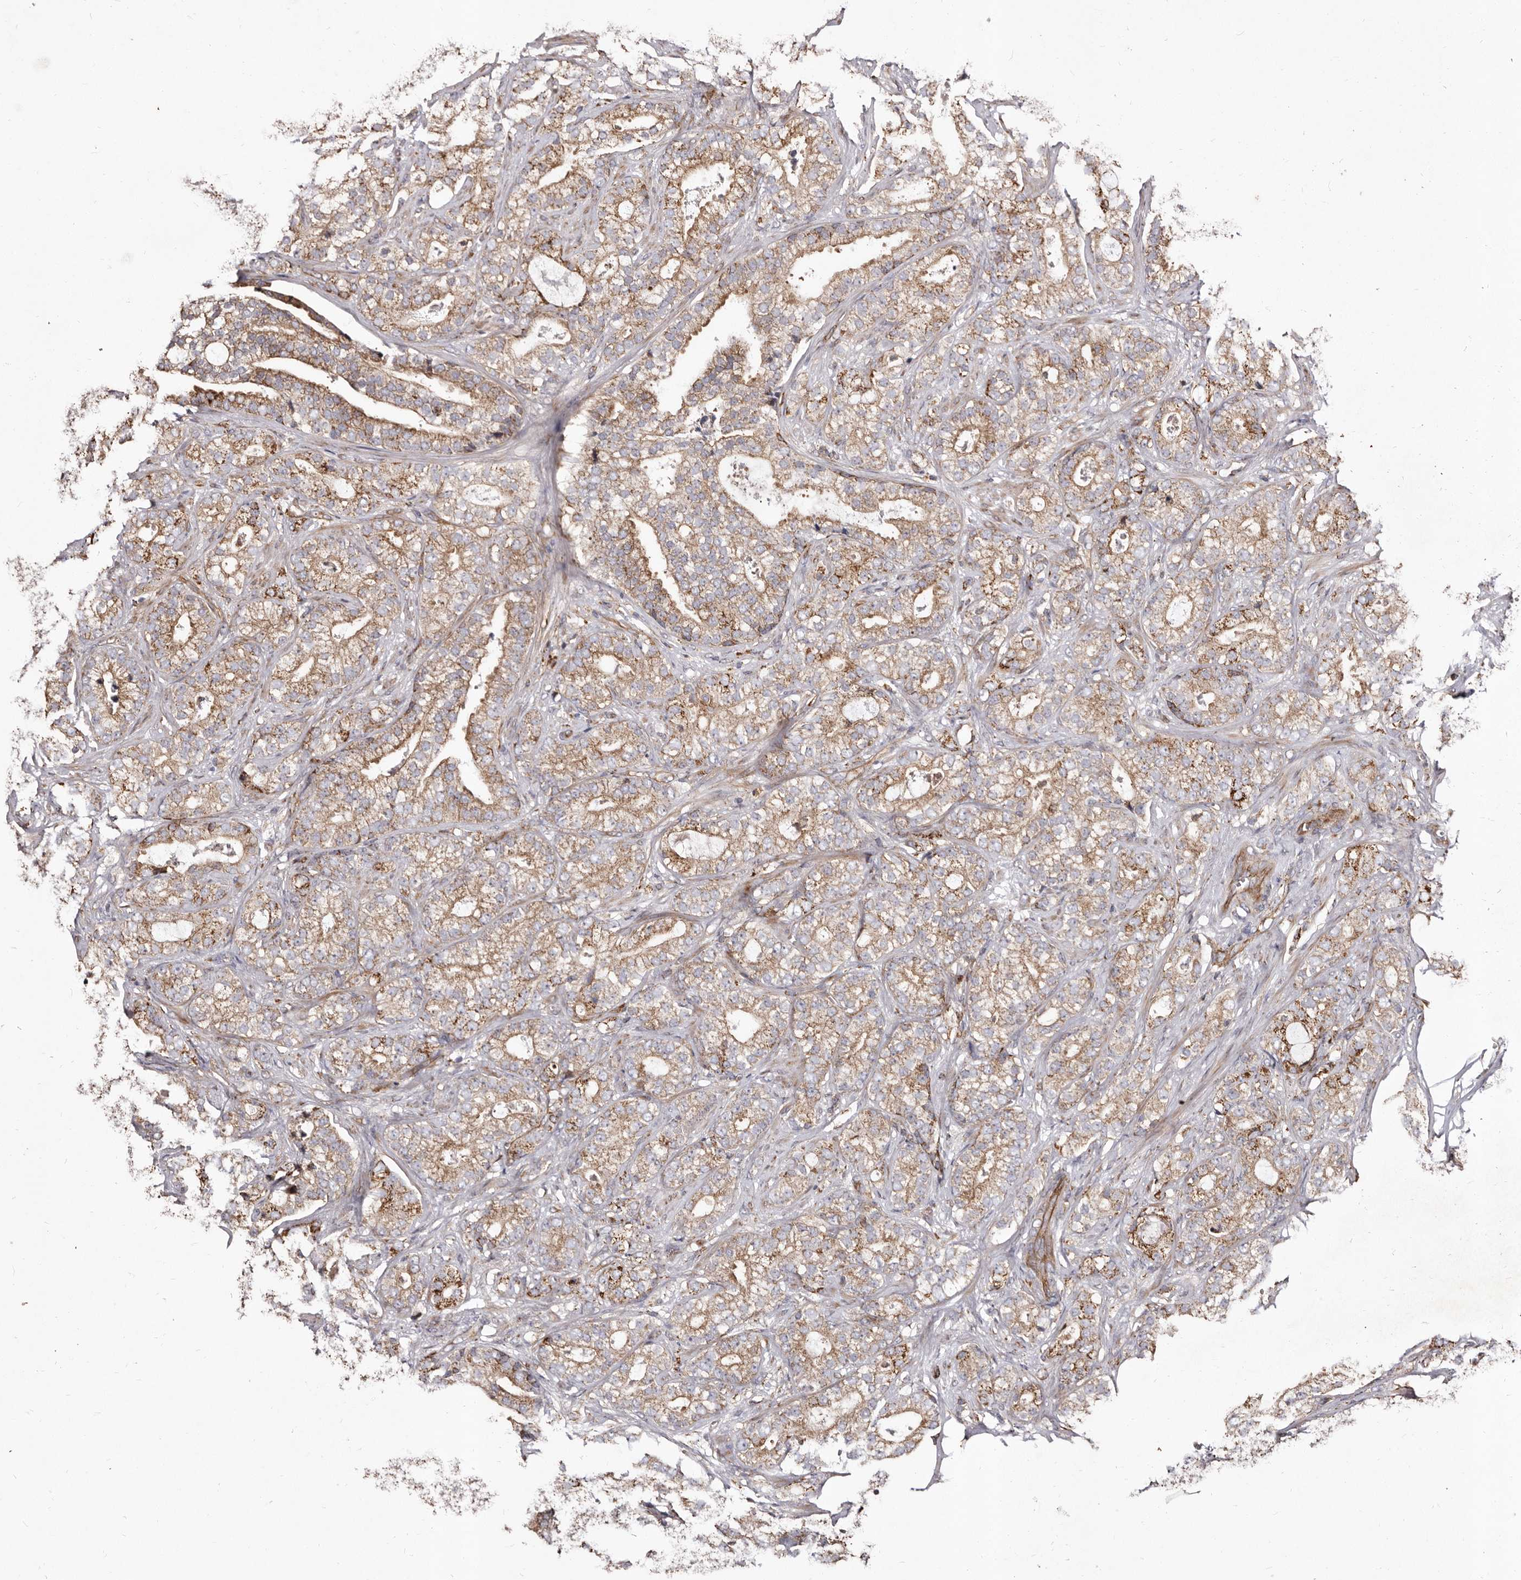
{"staining": {"intensity": "moderate", "quantity": ">75%", "location": "cytoplasmic/membranous"}, "tissue": "prostate cancer", "cell_type": "Tumor cells", "image_type": "cancer", "snomed": [{"axis": "morphology", "description": "Adenocarcinoma, High grade"}, {"axis": "topography", "description": "Prostate and seminal vesicle, NOS"}], "caption": "A medium amount of moderate cytoplasmic/membranous expression is identified in about >75% of tumor cells in prostate high-grade adenocarcinoma tissue.", "gene": "LUZP1", "patient": {"sex": "male", "age": 67}}